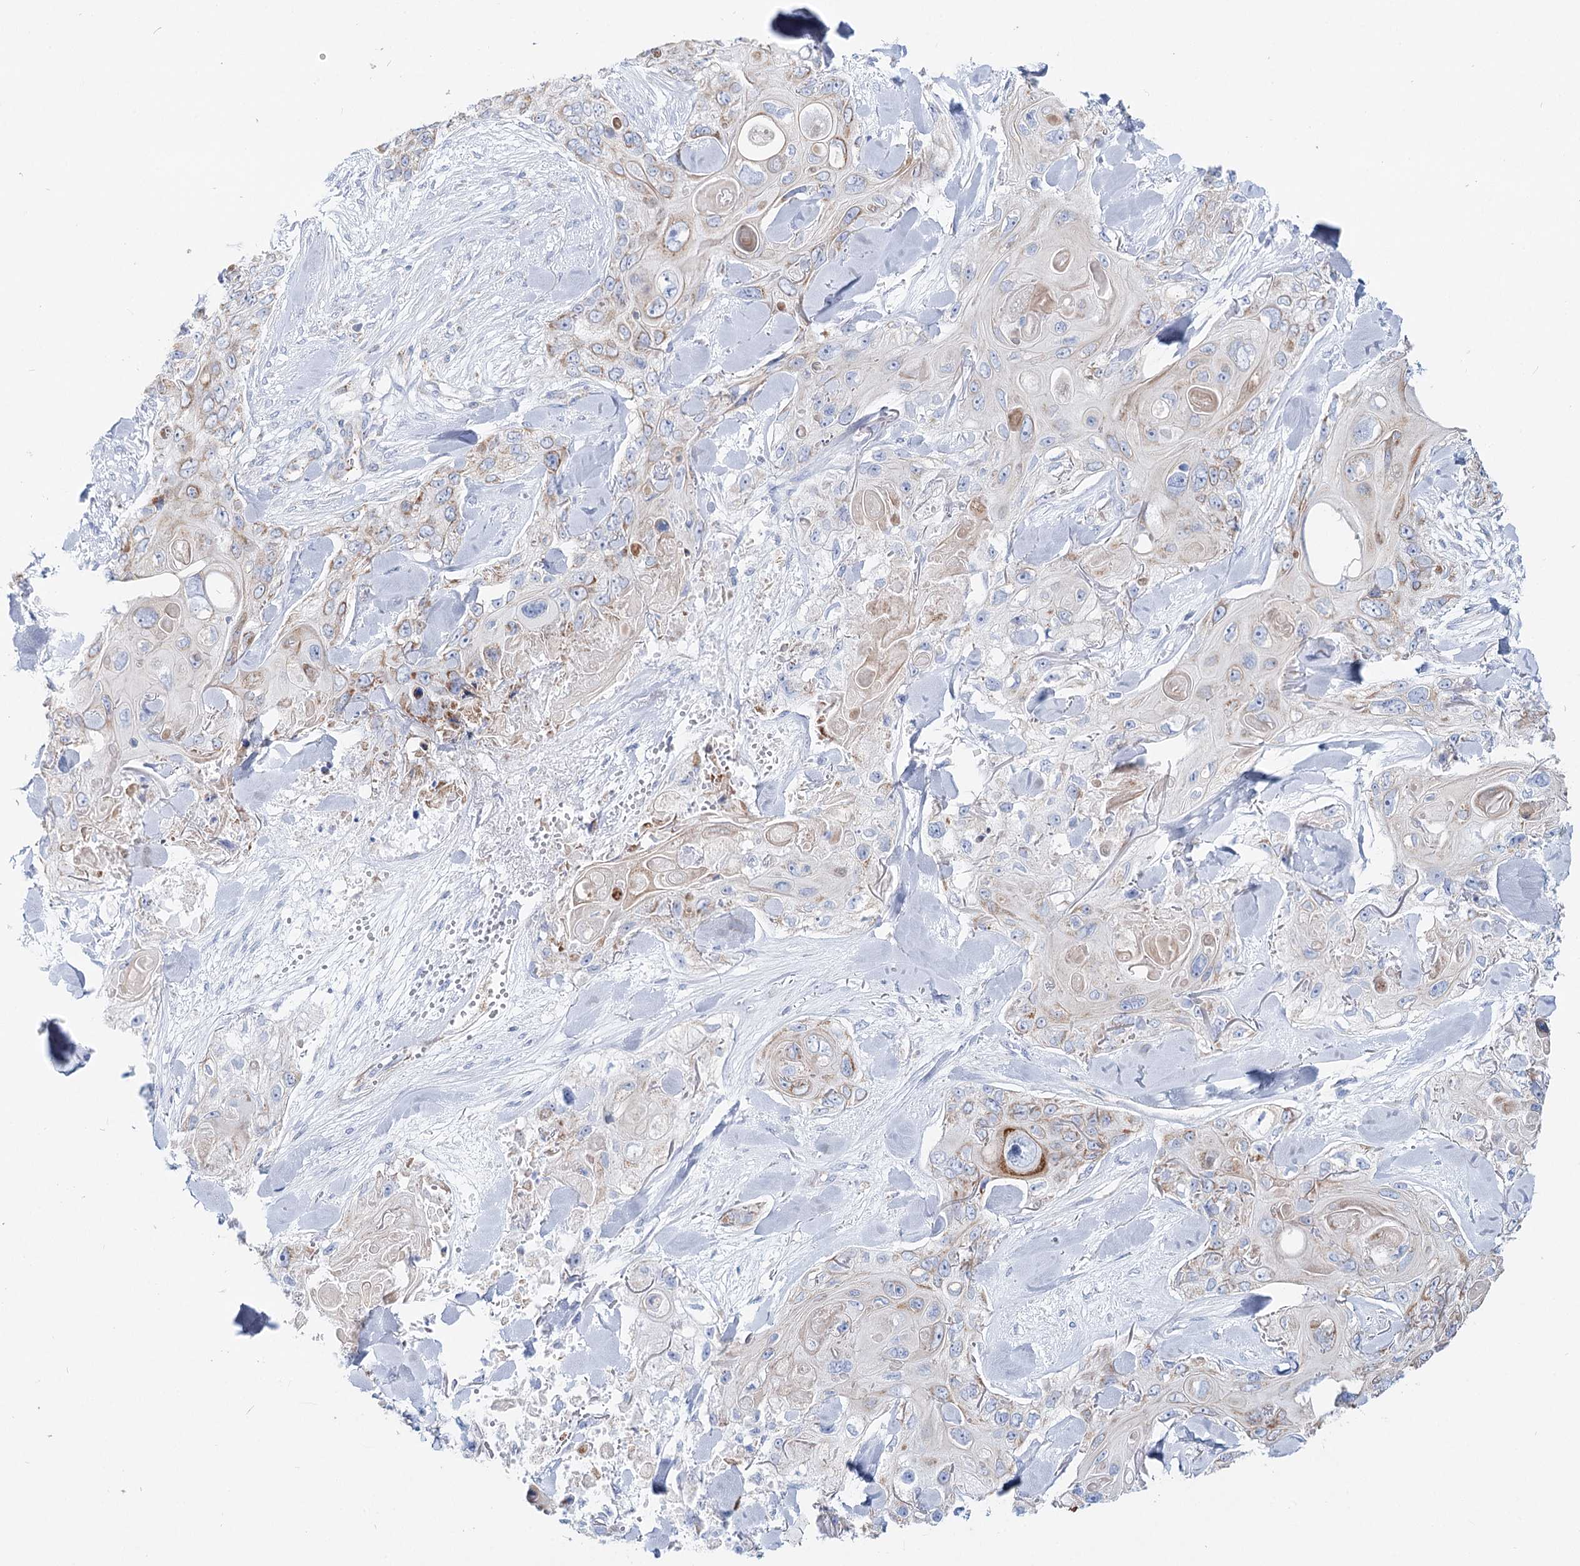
{"staining": {"intensity": "weak", "quantity": "<25%", "location": "cytoplasmic/membranous"}, "tissue": "skin cancer", "cell_type": "Tumor cells", "image_type": "cancer", "snomed": [{"axis": "morphology", "description": "Normal tissue, NOS"}, {"axis": "morphology", "description": "Squamous cell carcinoma, NOS"}, {"axis": "topography", "description": "Skin"}], "caption": "IHC micrograph of human skin squamous cell carcinoma stained for a protein (brown), which reveals no positivity in tumor cells. (Brightfield microscopy of DAB (3,3'-diaminobenzidine) immunohistochemistry at high magnification).", "gene": "MCCC2", "patient": {"sex": "male", "age": 72}}